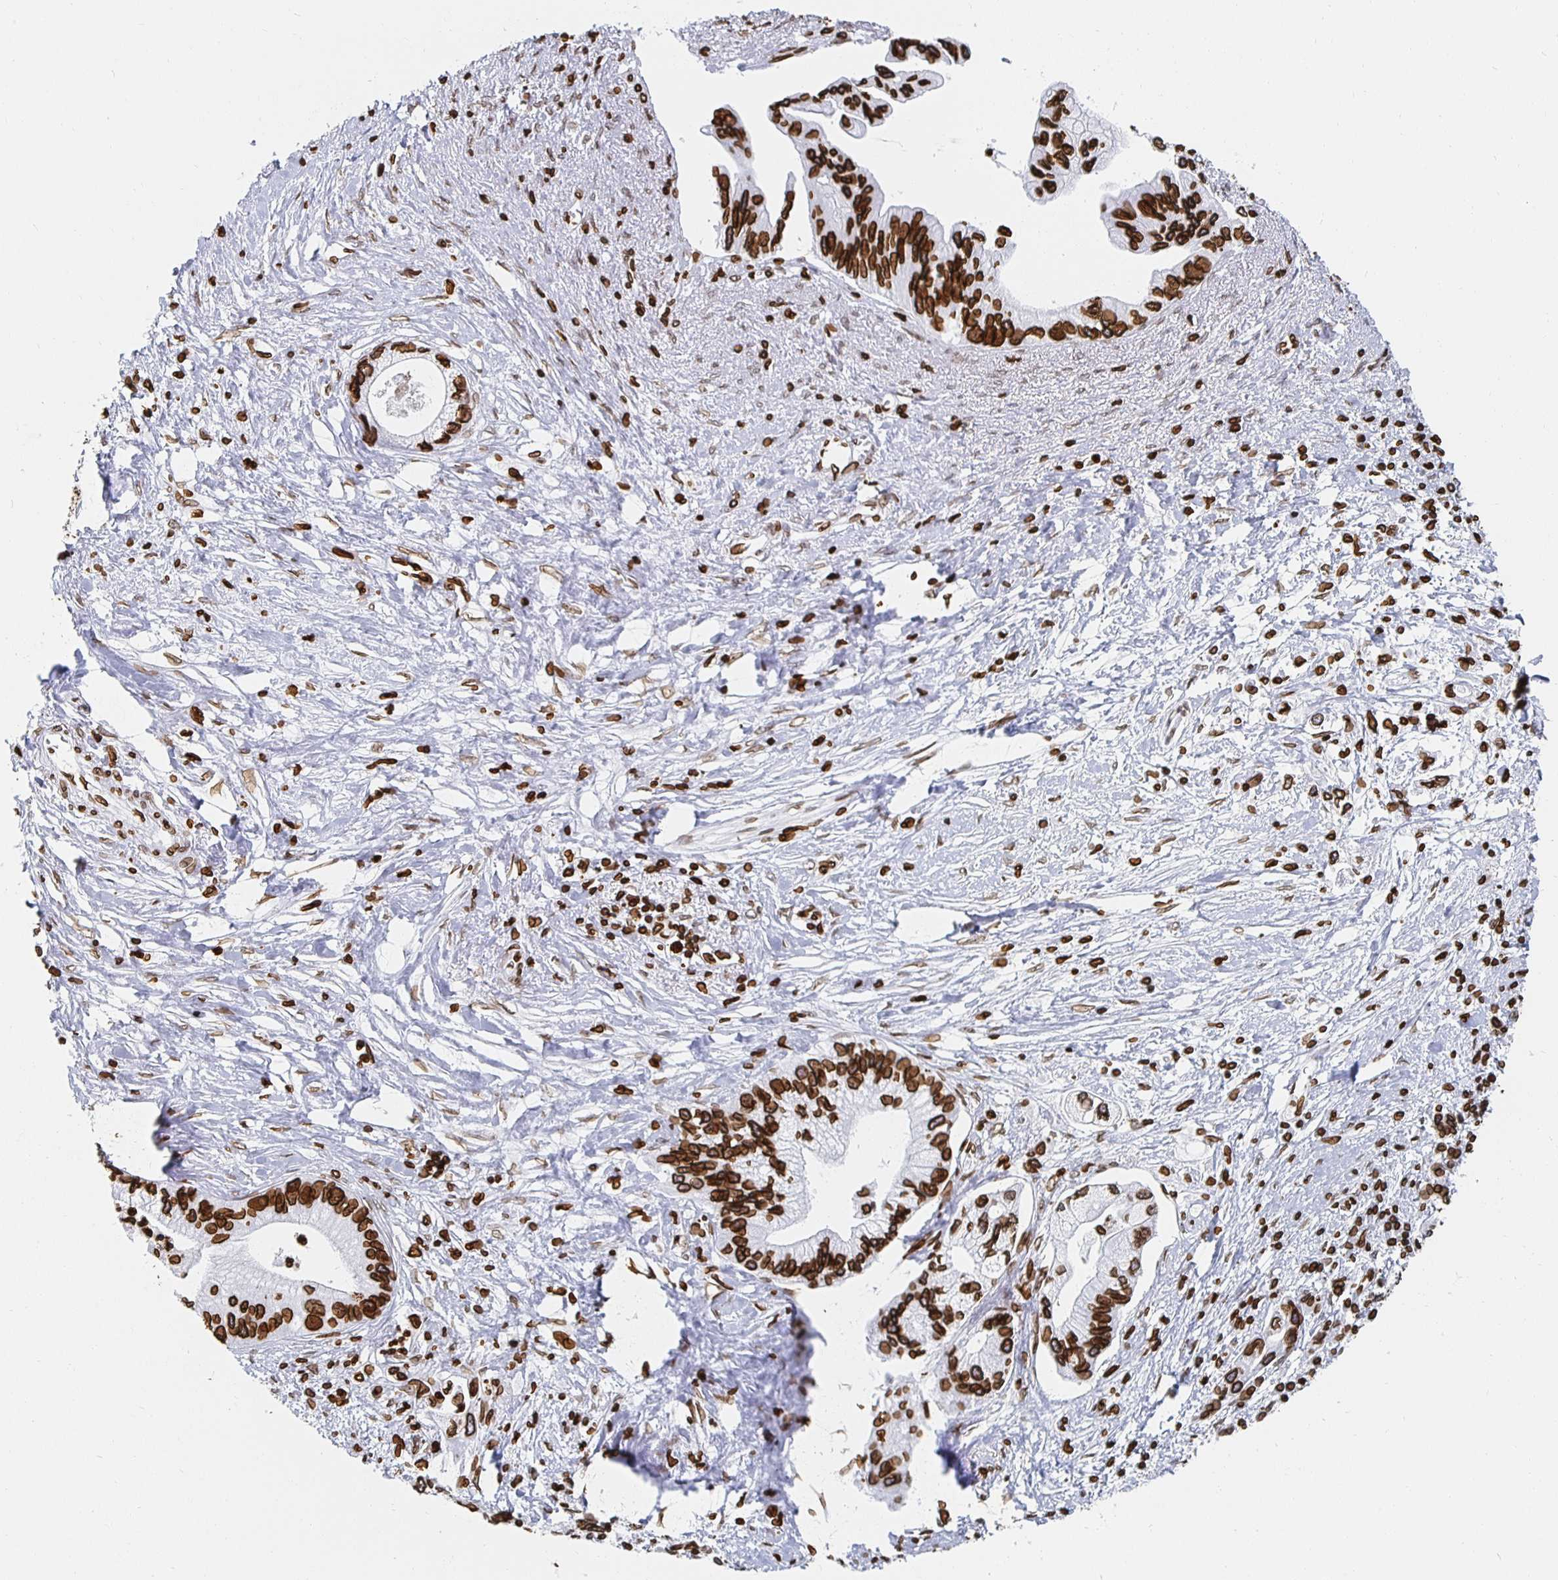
{"staining": {"intensity": "strong", "quantity": ">75%", "location": "cytoplasmic/membranous,nuclear"}, "tissue": "pancreatic cancer", "cell_type": "Tumor cells", "image_type": "cancer", "snomed": [{"axis": "morphology", "description": "Adenocarcinoma, NOS"}, {"axis": "topography", "description": "Pancreas"}], "caption": "Approximately >75% of tumor cells in pancreatic cancer (adenocarcinoma) display strong cytoplasmic/membranous and nuclear protein staining as visualized by brown immunohistochemical staining.", "gene": "LMNB1", "patient": {"sex": "male", "age": 61}}